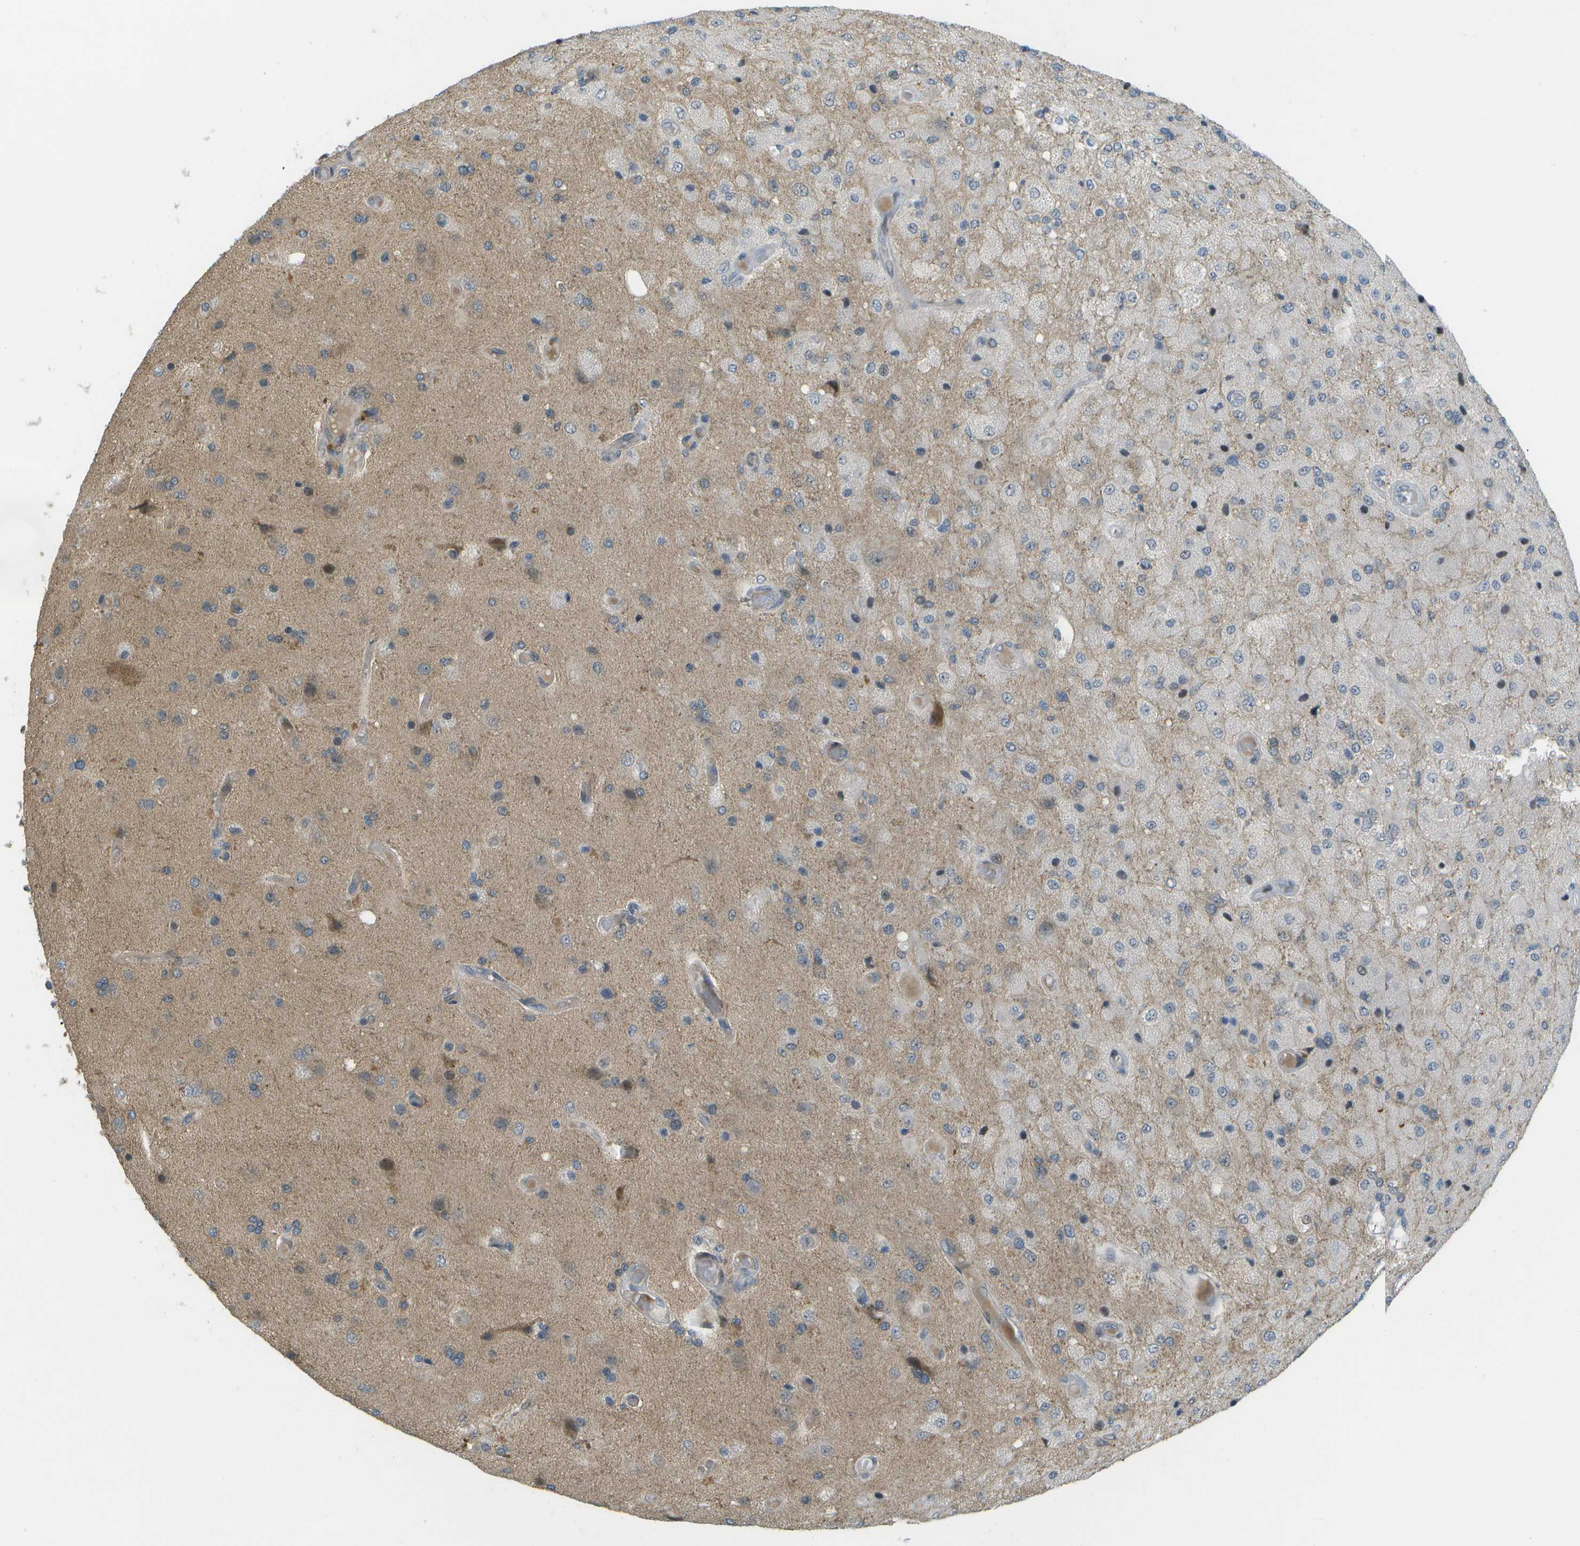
{"staining": {"intensity": "negative", "quantity": "none", "location": "none"}, "tissue": "glioma", "cell_type": "Tumor cells", "image_type": "cancer", "snomed": [{"axis": "morphology", "description": "Normal tissue, NOS"}, {"axis": "morphology", "description": "Glioma, malignant, High grade"}, {"axis": "topography", "description": "Cerebral cortex"}], "caption": "High magnification brightfield microscopy of high-grade glioma (malignant) stained with DAB (3,3'-diaminobenzidine) (brown) and counterstained with hematoxylin (blue): tumor cells show no significant positivity.", "gene": "WNK2", "patient": {"sex": "male", "age": 77}}